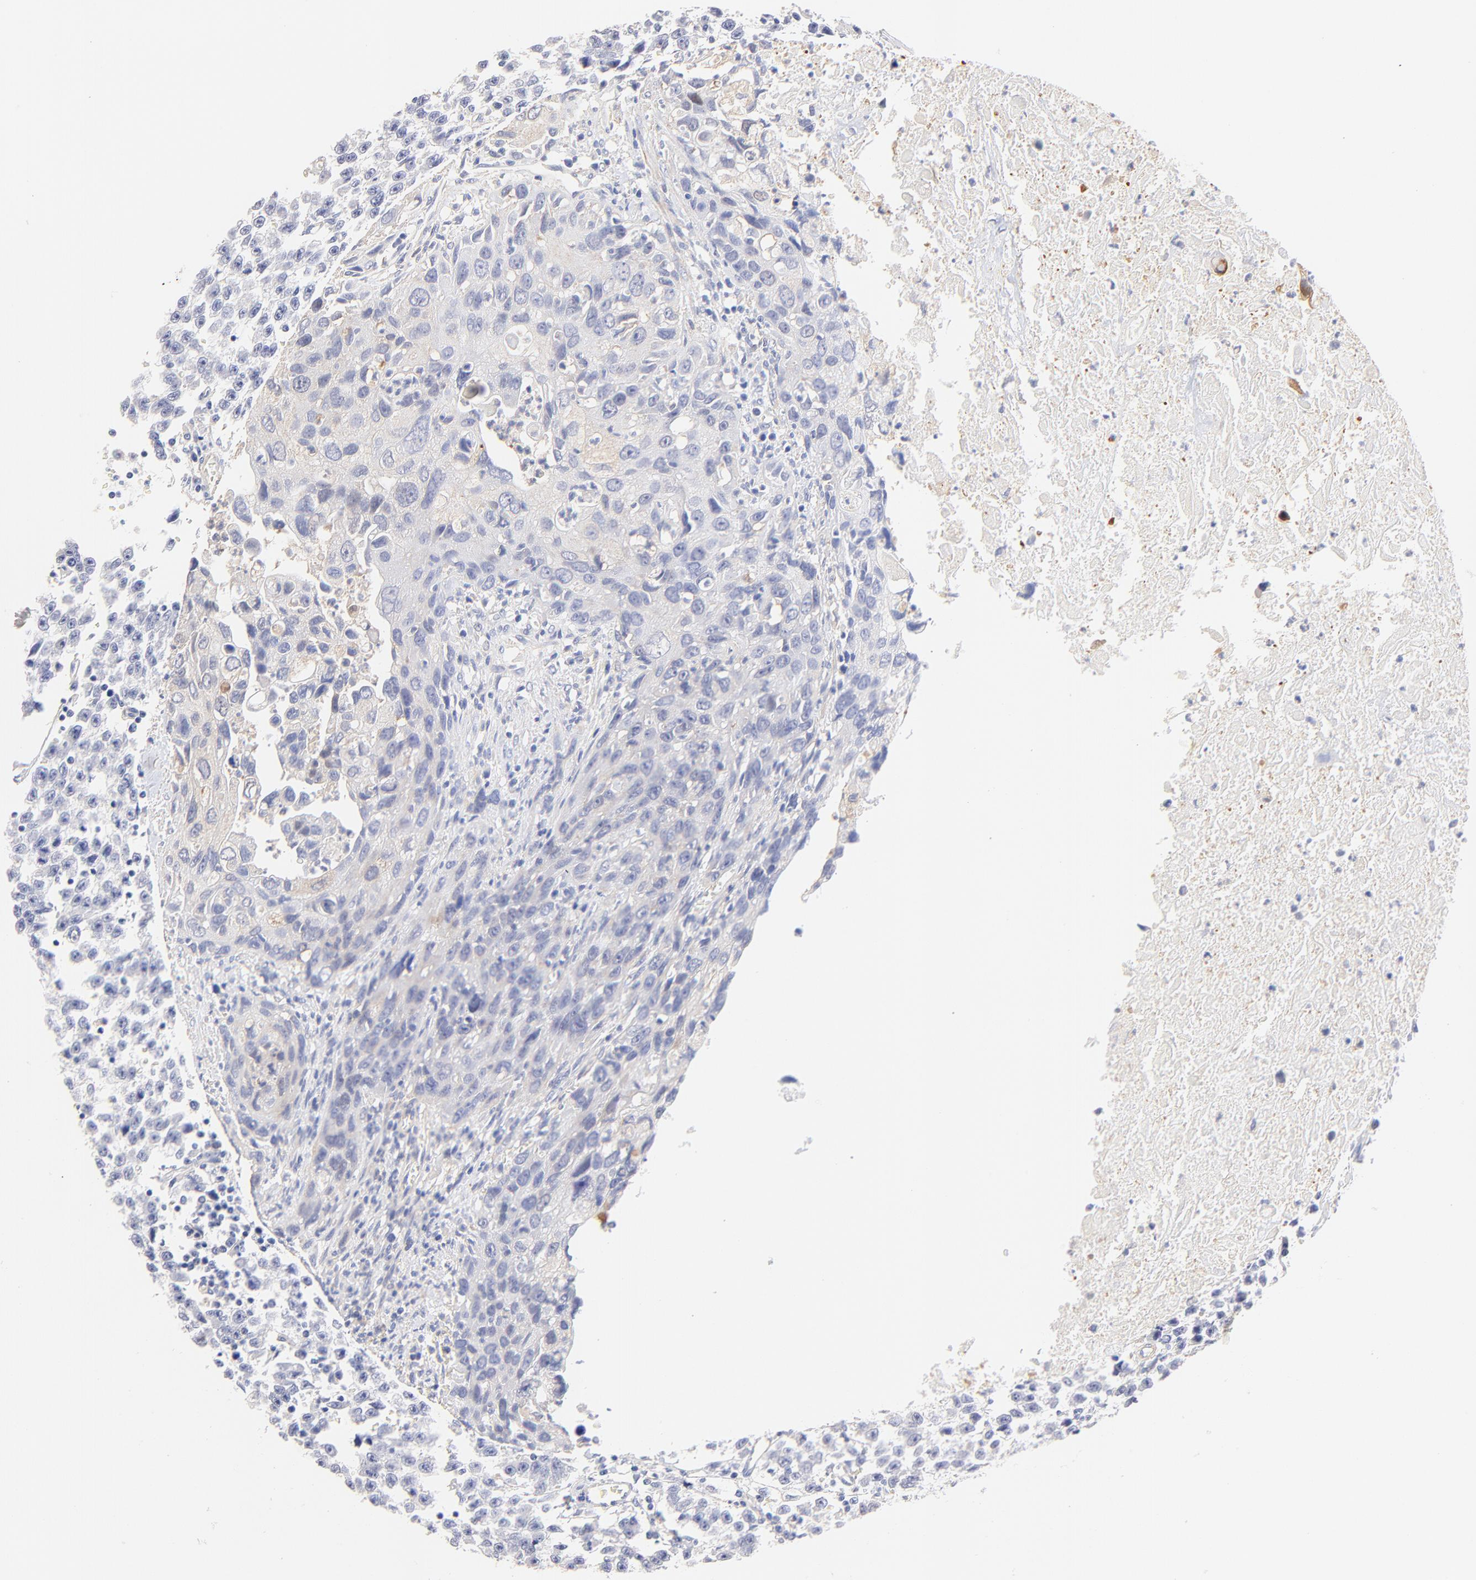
{"staining": {"intensity": "weak", "quantity": "25%-75%", "location": "cytoplasmic/membranous"}, "tissue": "urothelial cancer", "cell_type": "Tumor cells", "image_type": "cancer", "snomed": [{"axis": "morphology", "description": "Urothelial carcinoma, High grade"}, {"axis": "topography", "description": "Urinary bladder"}], "caption": "Immunohistochemistry (IHC) histopathology image of high-grade urothelial carcinoma stained for a protein (brown), which displays low levels of weak cytoplasmic/membranous staining in about 25%-75% of tumor cells.", "gene": "ACTRT1", "patient": {"sex": "male", "age": 71}}